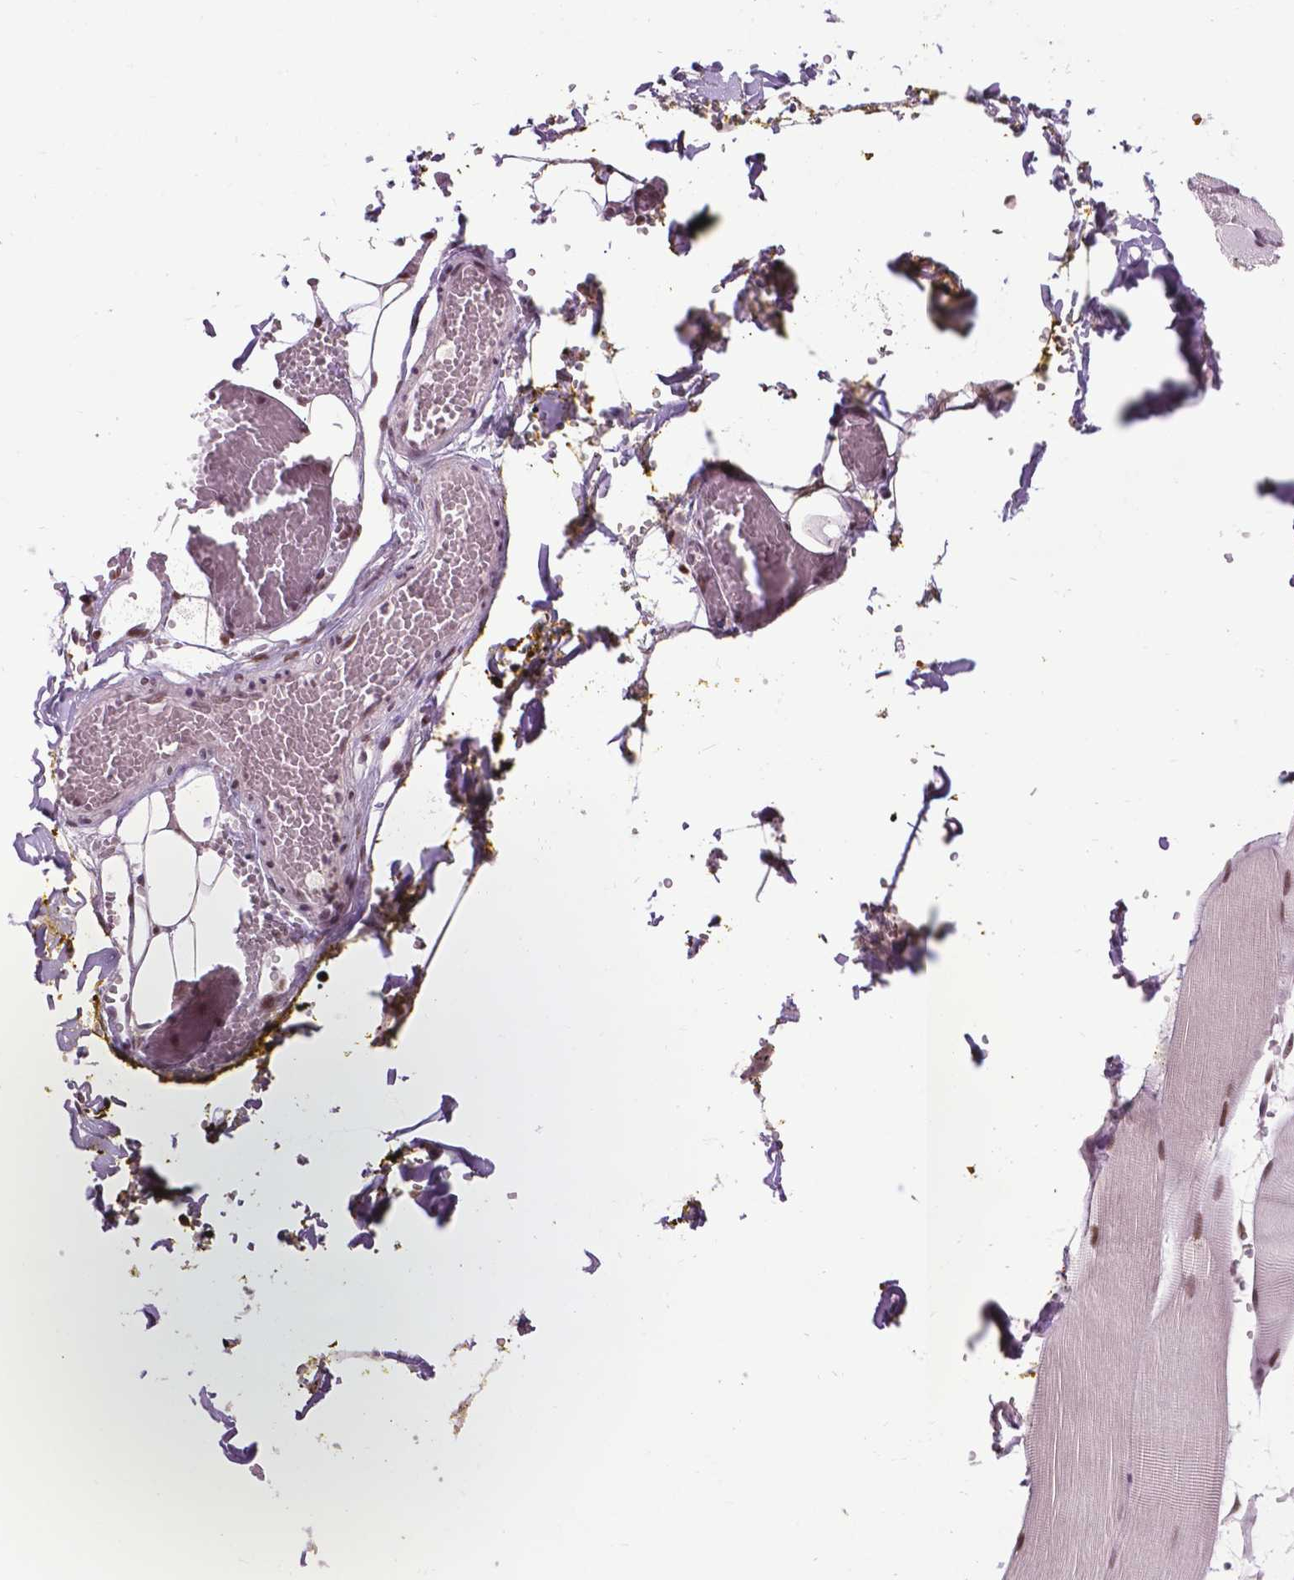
{"staining": {"intensity": "moderate", "quantity": ">75%", "location": "cytoplasmic/membranous"}, "tissue": "skeletal muscle", "cell_type": "Myocytes", "image_type": "normal", "snomed": [{"axis": "morphology", "description": "Normal tissue, NOS"}, {"axis": "topography", "description": "Skeletal muscle"}], "caption": "Myocytes exhibit medium levels of moderate cytoplasmic/membranous staining in approximately >75% of cells in benign human skeletal muscle.", "gene": "EAF1", "patient": {"sex": "male", "age": 56}}